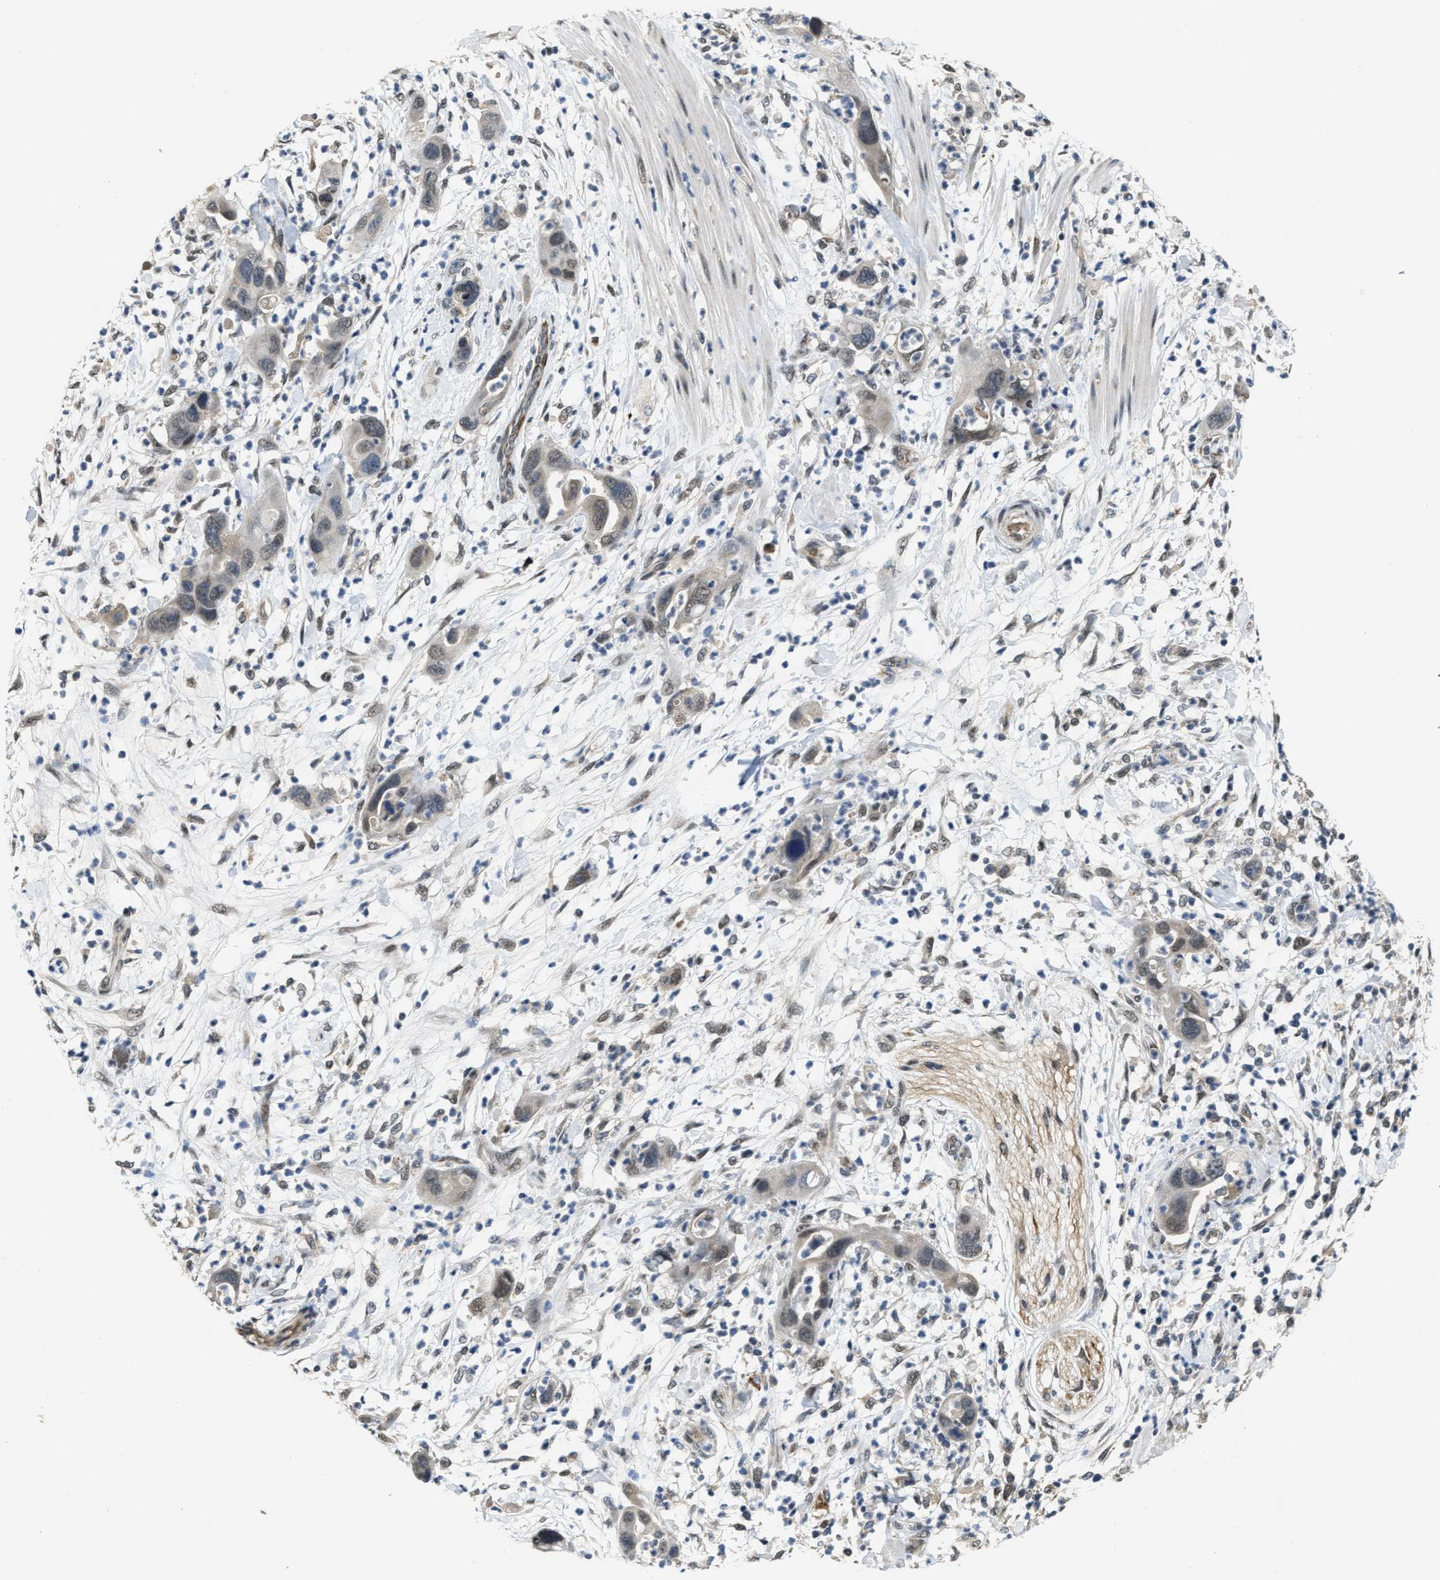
{"staining": {"intensity": "weak", "quantity": "<25%", "location": "cytoplasmic/membranous,nuclear"}, "tissue": "pancreatic cancer", "cell_type": "Tumor cells", "image_type": "cancer", "snomed": [{"axis": "morphology", "description": "Adenocarcinoma, NOS"}, {"axis": "topography", "description": "Pancreas"}], "caption": "Micrograph shows no protein positivity in tumor cells of pancreatic cancer (adenocarcinoma) tissue.", "gene": "KIF24", "patient": {"sex": "female", "age": 71}}